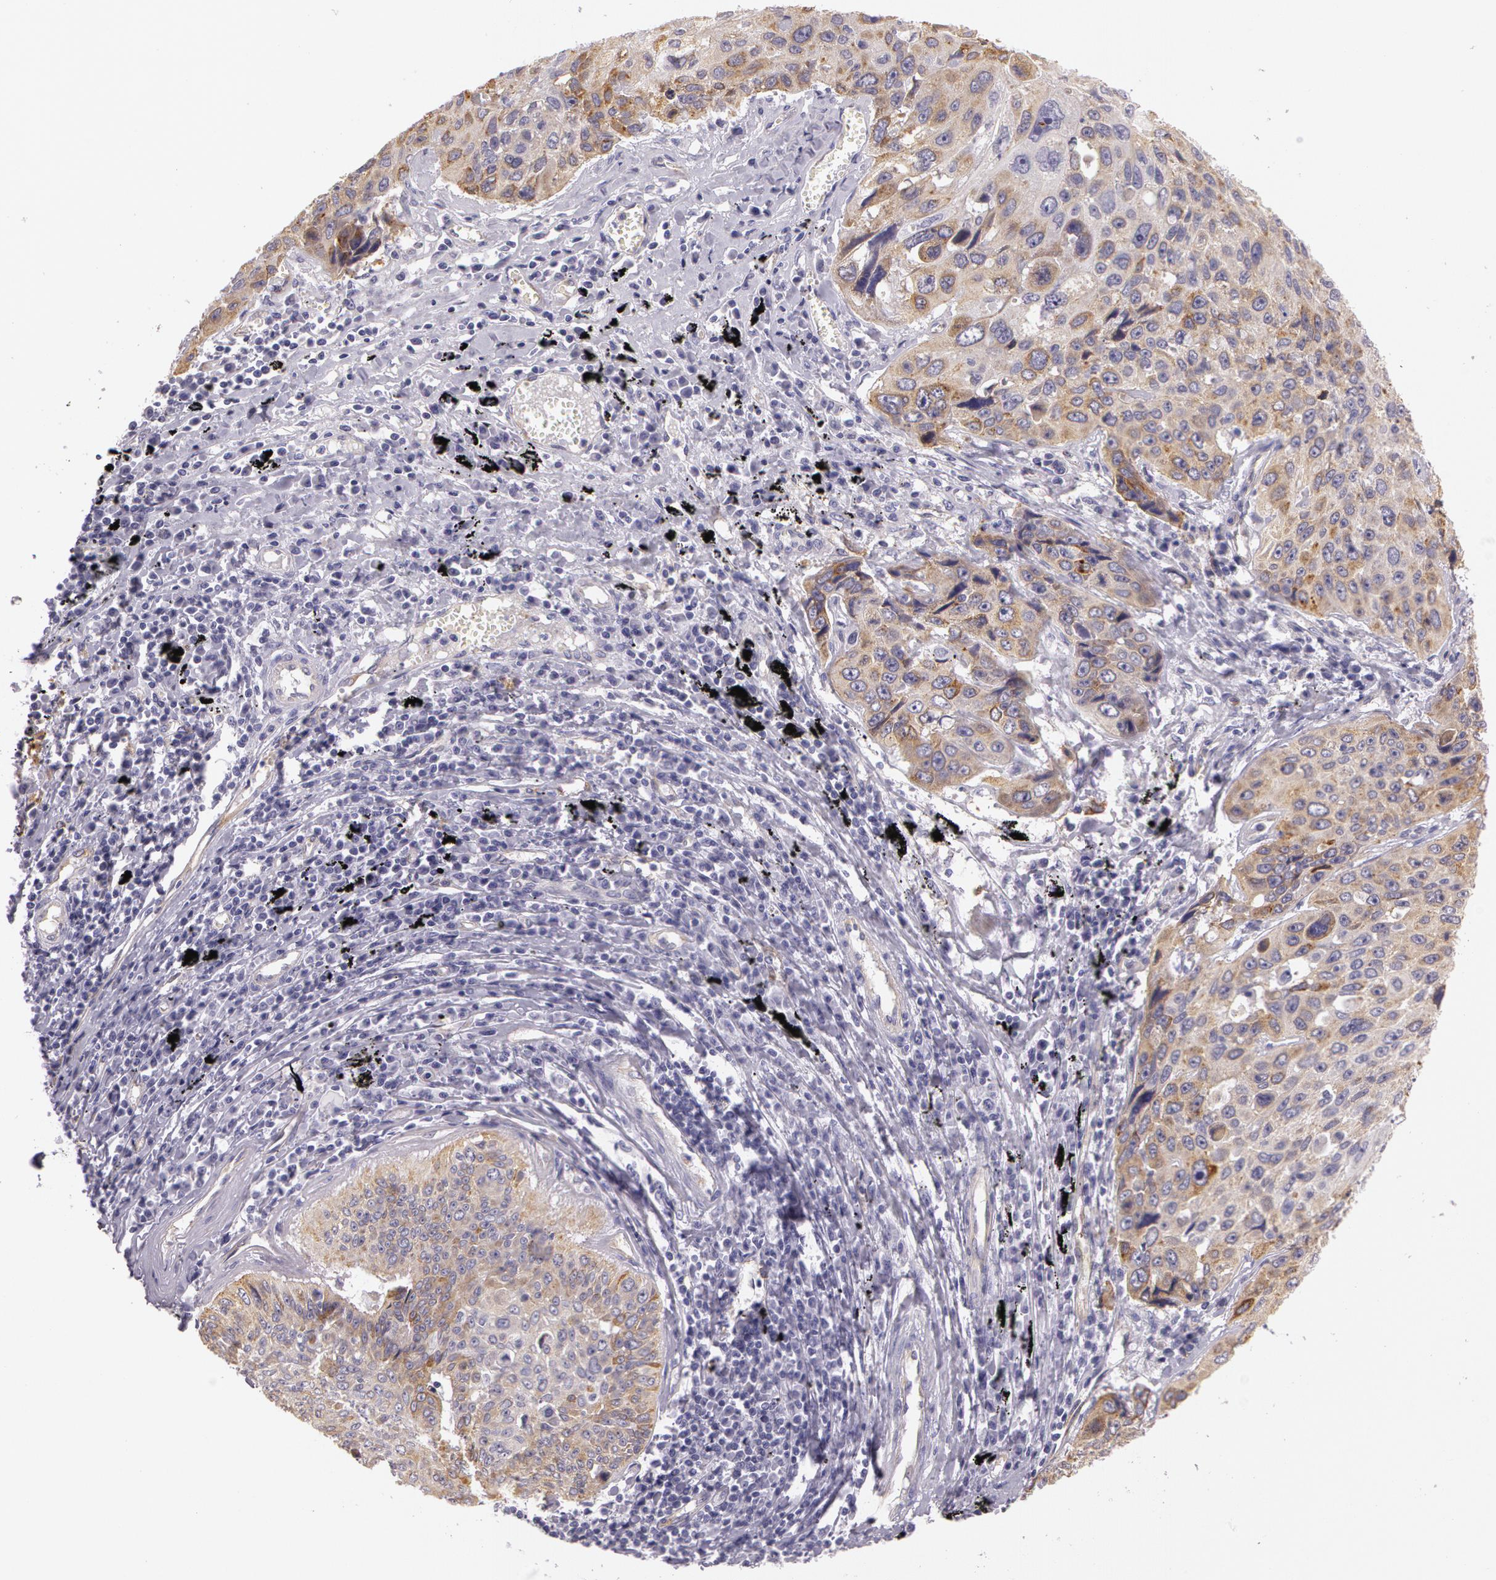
{"staining": {"intensity": "weak", "quantity": ">75%", "location": "cytoplasmic/membranous"}, "tissue": "lung cancer", "cell_type": "Tumor cells", "image_type": "cancer", "snomed": [{"axis": "morphology", "description": "Adenocarcinoma, NOS"}, {"axis": "topography", "description": "Lung"}], "caption": "The immunohistochemical stain shows weak cytoplasmic/membranous expression in tumor cells of lung cancer tissue. Nuclei are stained in blue.", "gene": "APP", "patient": {"sex": "male", "age": 60}}